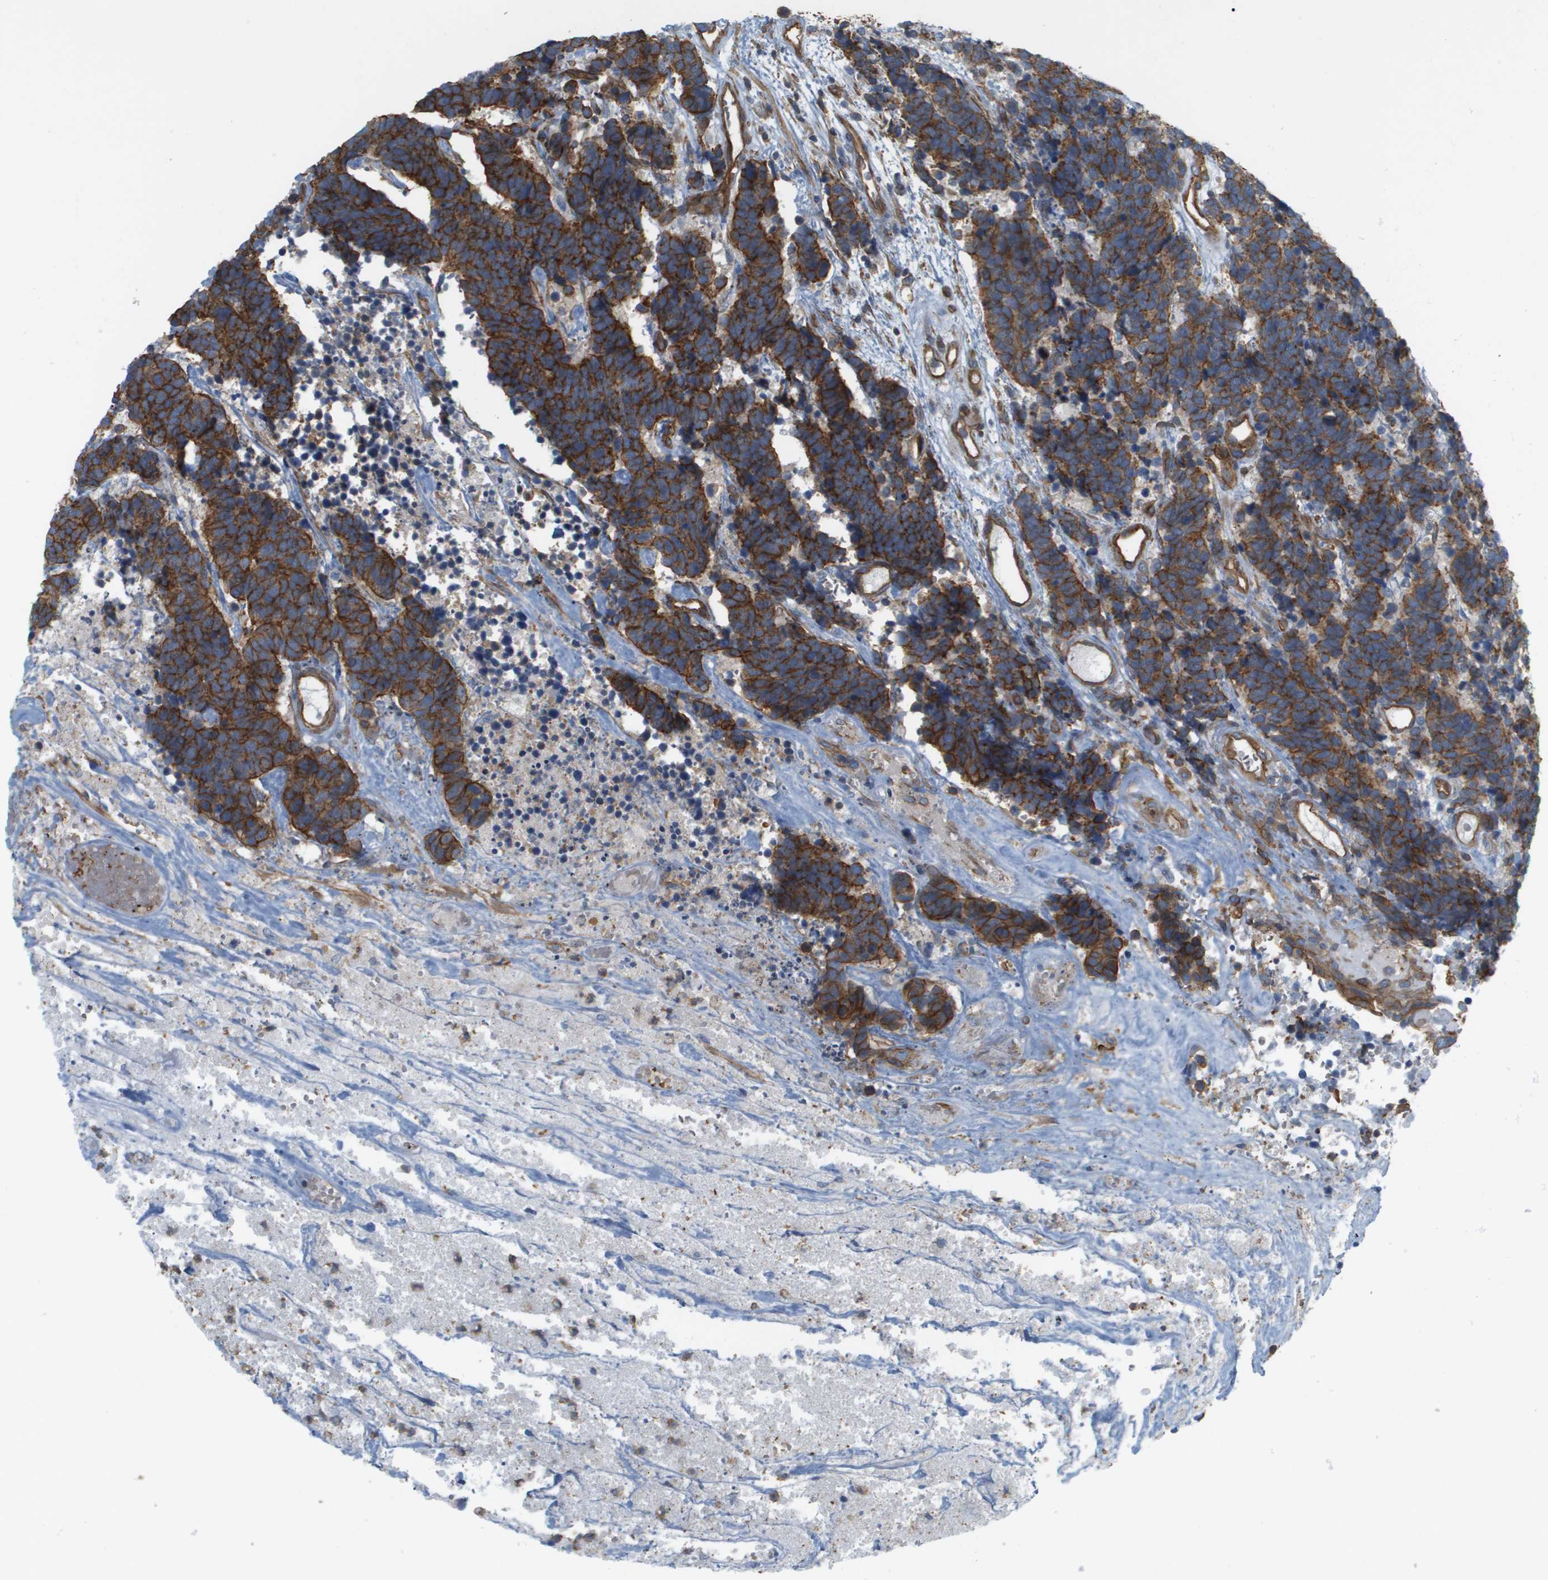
{"staining": {"intensity": "strong", "quantity": ">75%", "location": "cytoplasmic/membranous"}, "tissue": "carcinoid", "cell_type": "Tumor cells", "image_type": "cancer", "snomed": [{"axis": "morphology", "description": "Carcinoma, NOS"}, {"axis": "morphology", "description": "Carcinoid, malignant, NOS"}, {"axis": "topography", "description": "Urinary bladder"}], "caption": "Approximately >75% of tumor cells in human carcinoid demonstrate strong cytoplasmic/membranous protein expression as visualized by brown immunohistochemical staining.", "gene": "SGMS2", "patient": {"sex": "male", "age": 57}}